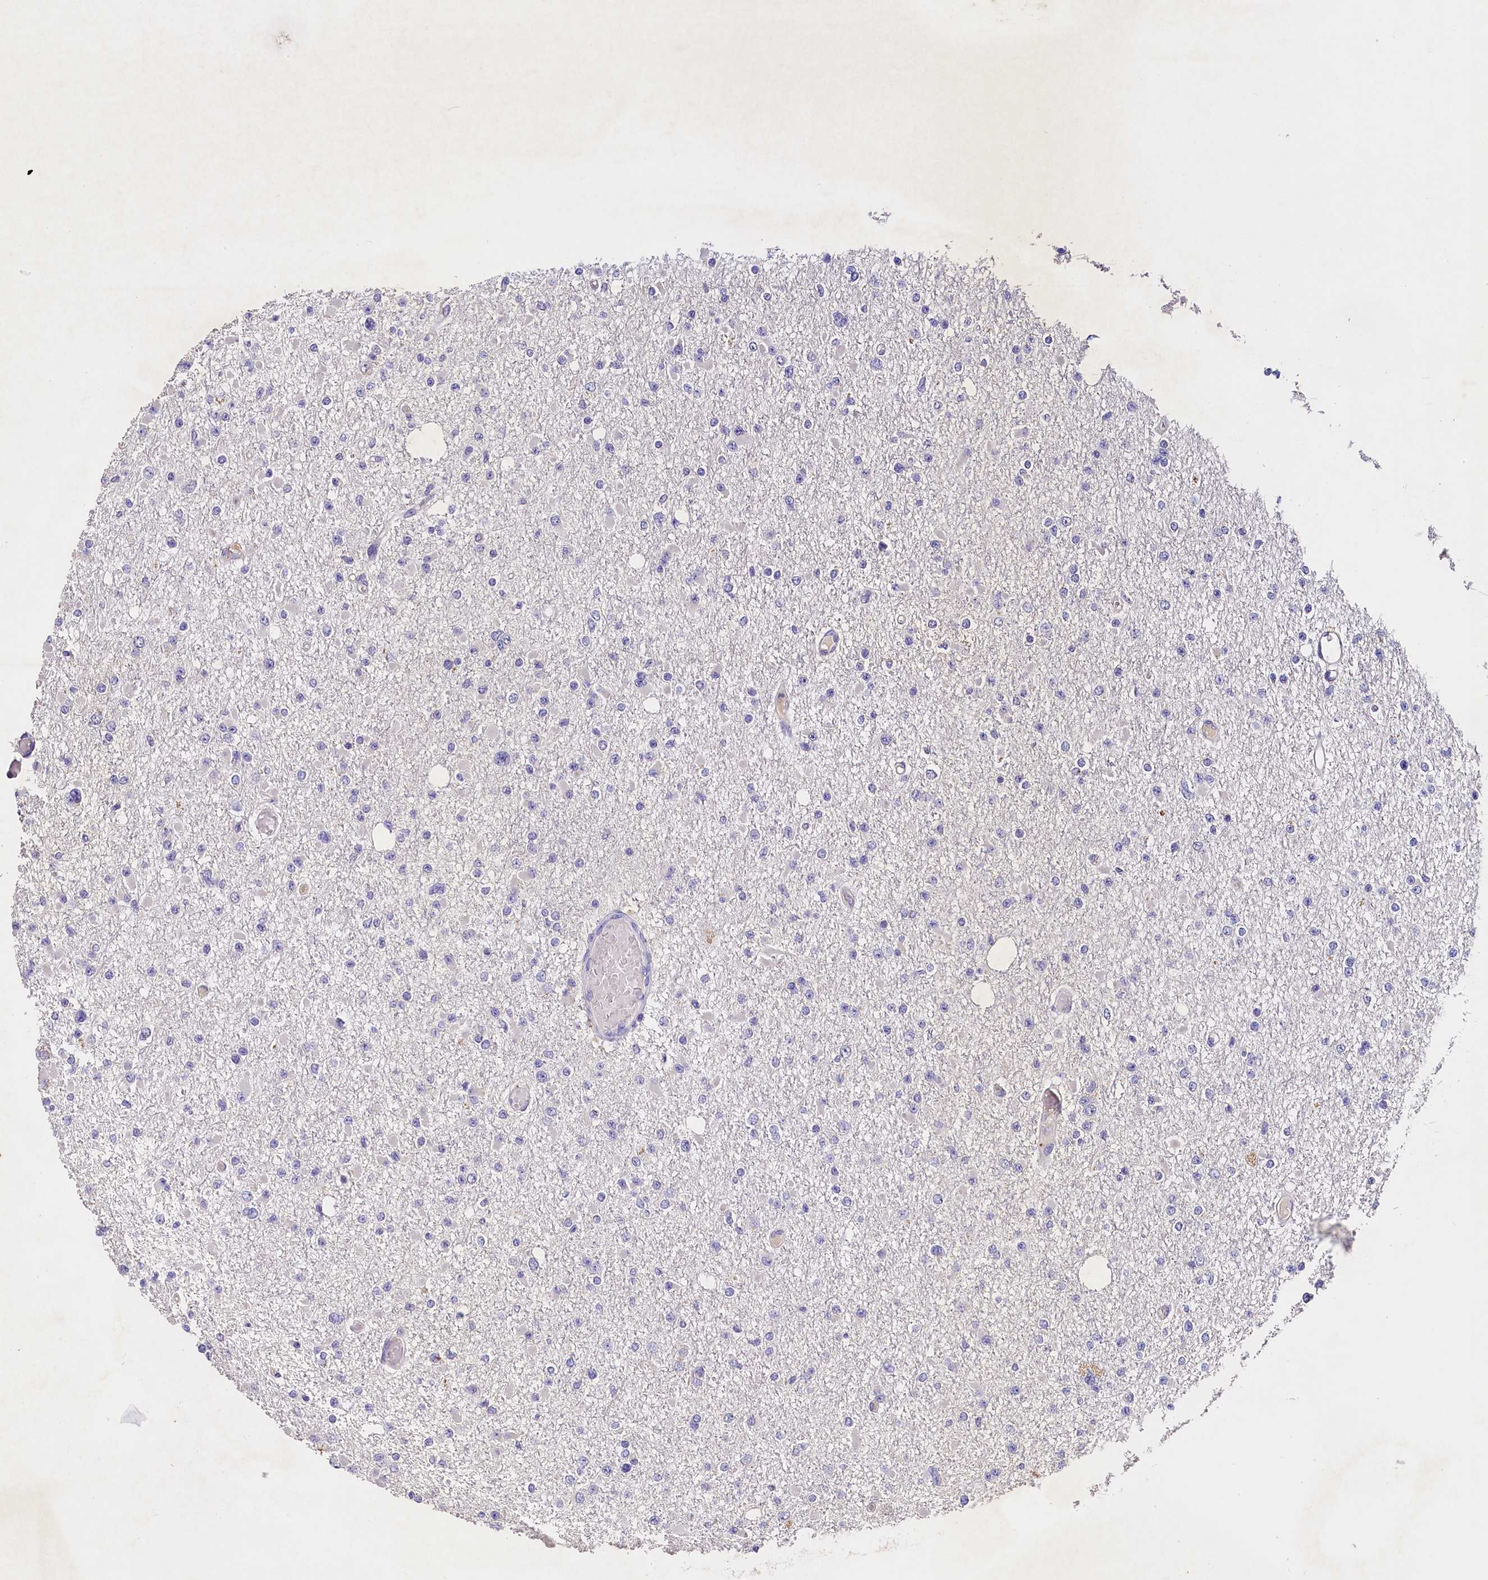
{"staining": {"intensity": "negative", "quantity": "none", "location": "none"}, "tissue": "glioma", "cell_type": "Tumor cells", "image_type": "cancer", "snomed": [{"axis": "morphology", "description": "Glioma, malignant, Low grade"}, {"axis": "topography", "description": "Brain"}], "caption": "Glioma was stained to show a protein in brown. There is no significant staining in tumor cells.", "gene": "ST7L", "patient": {"sex": "female", "age": 22}}